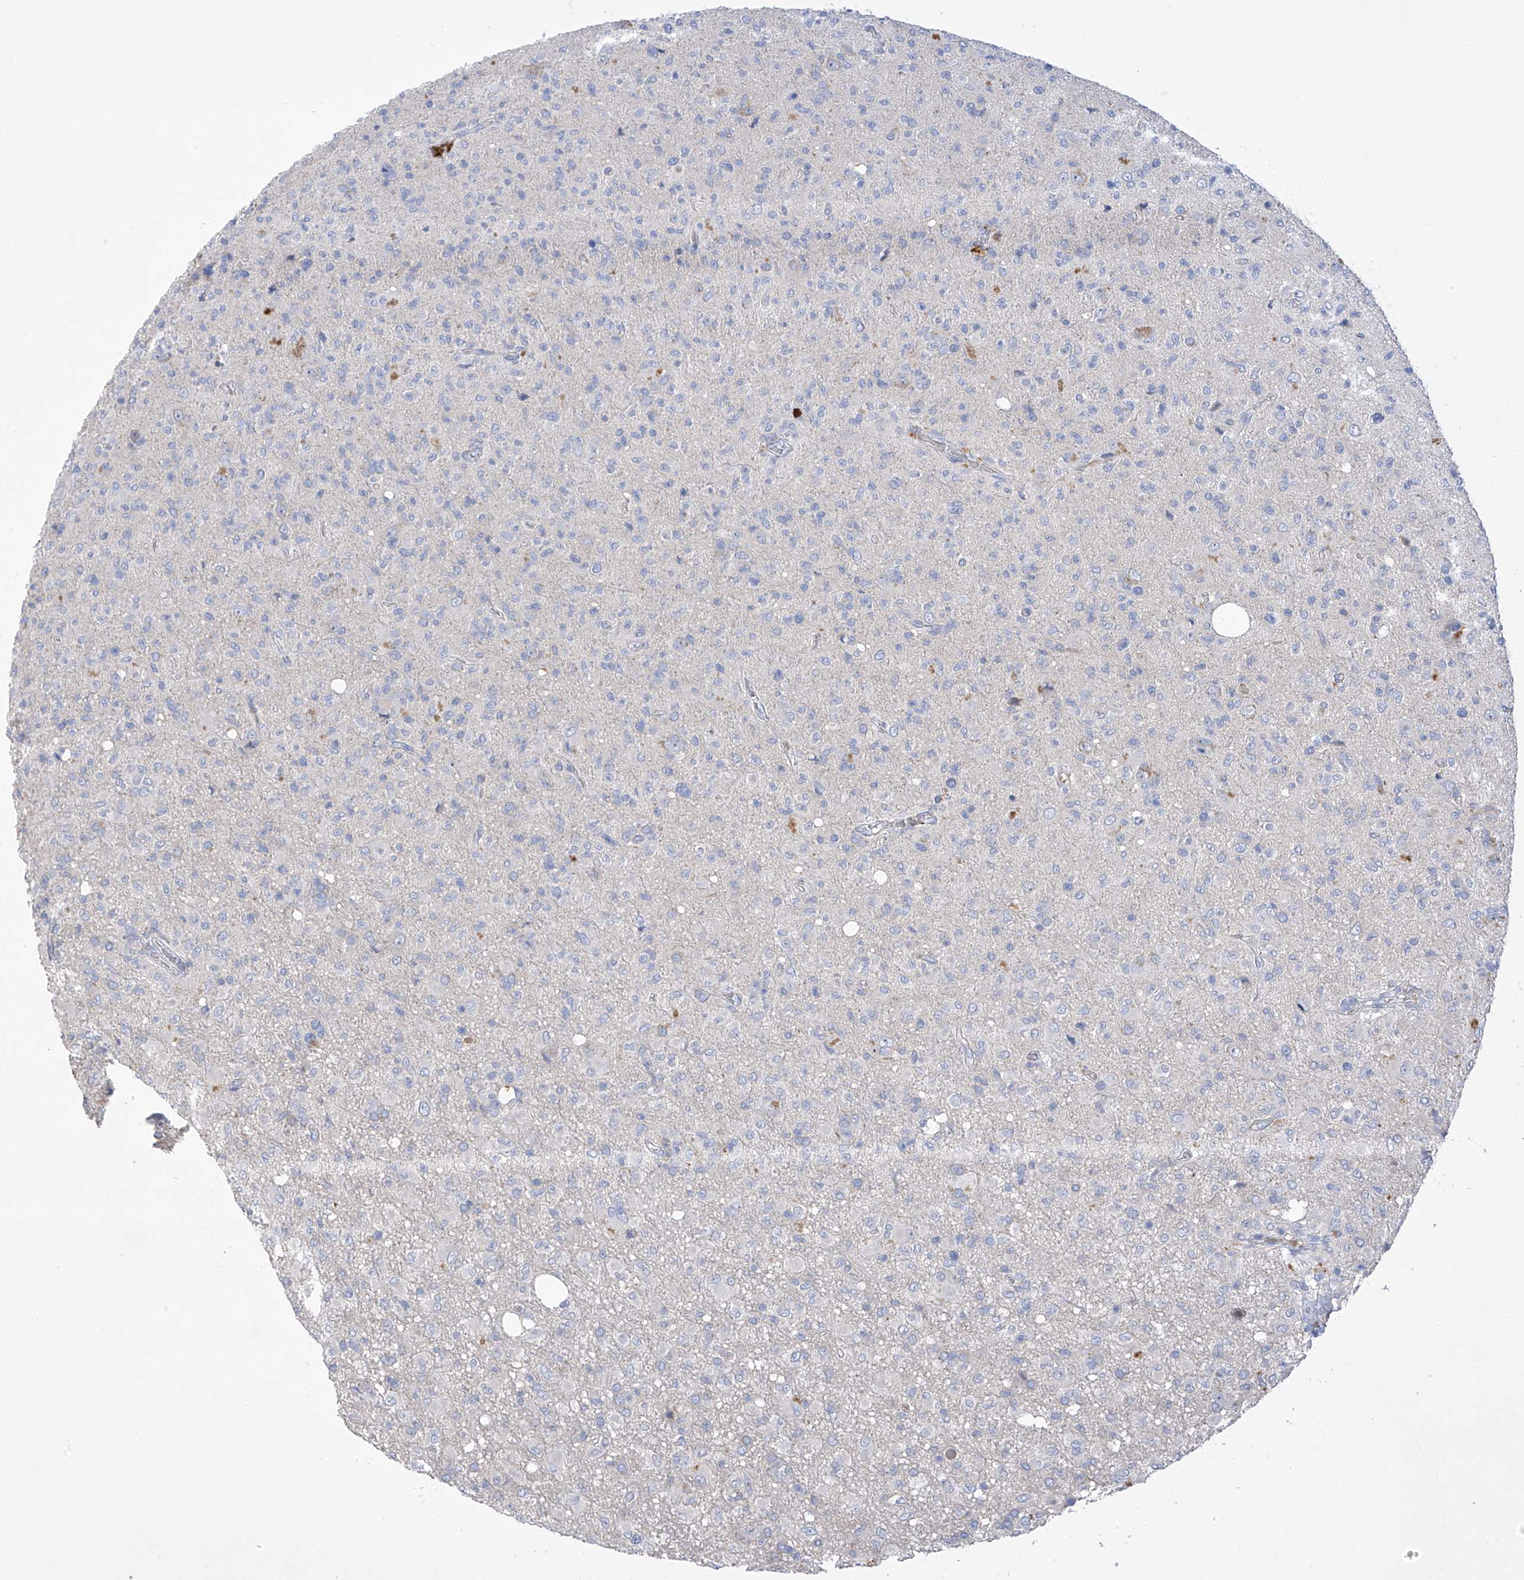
{"staining": {"intensity": "negative", "quantity": "none", "location": "none"}, "tissue": "glioma", "cell_type": "Tumor cells", "image_type": "cancer", "snomed": [{"axis": "morphology", "description": "Glioma, malignant, High grade"}, {"axis": "topography", "description": "Brain"}], "caption": "IHC of human malignant glioma (high-grade) demonstrates no positivity in tumor cells.", "gene": "PRSS12", "patient": {"sex": "female", "age": 57}}